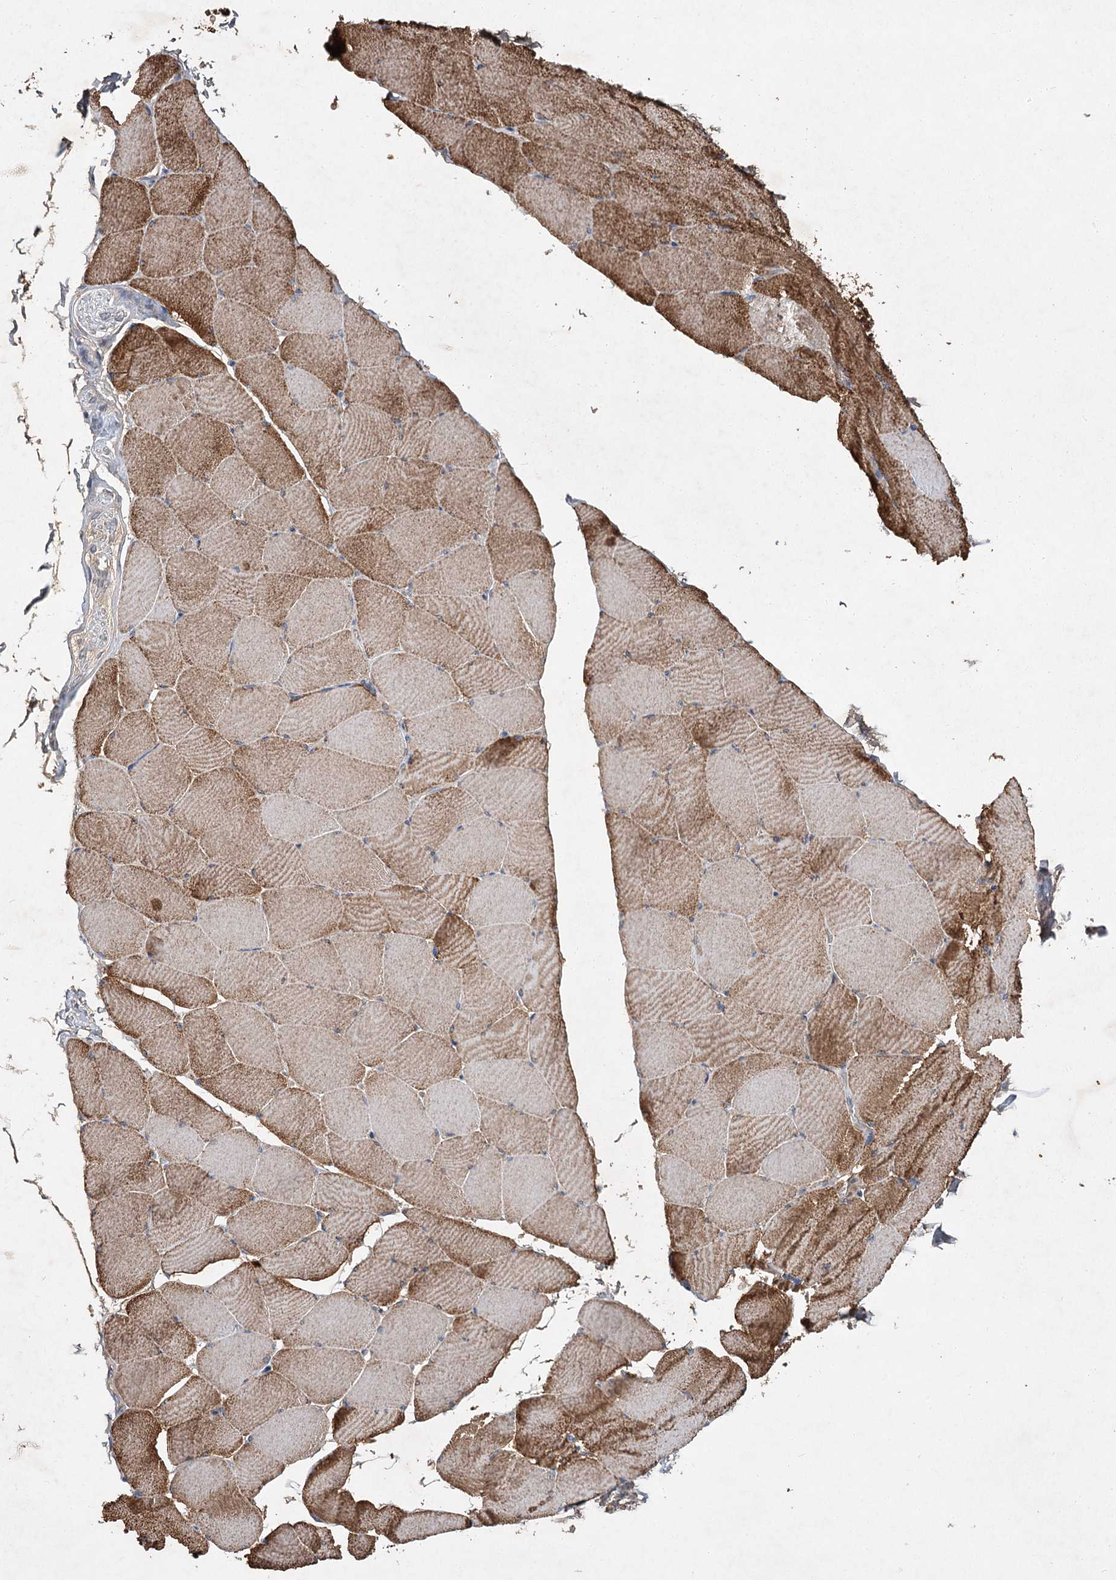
{"staining": {"intensity": "moderate", "quantity": ">75%", "location": "cytoplasmic/membranous"}, "tissue": "skeletal muscle", "cell_type": "Myocytes", "image_type": "normal", "snomed": [{"axis": "morphology", "description": "Normal tissue, NOS"}, {"axis": "topography", "description": "Skeletal muscle"}], "caption": "Human skeletal muscle stained with a protein marker exhibits moderate staining in myocytes.", "gene": "MFN1", "patient": {"sex": "male", "age": 62}}